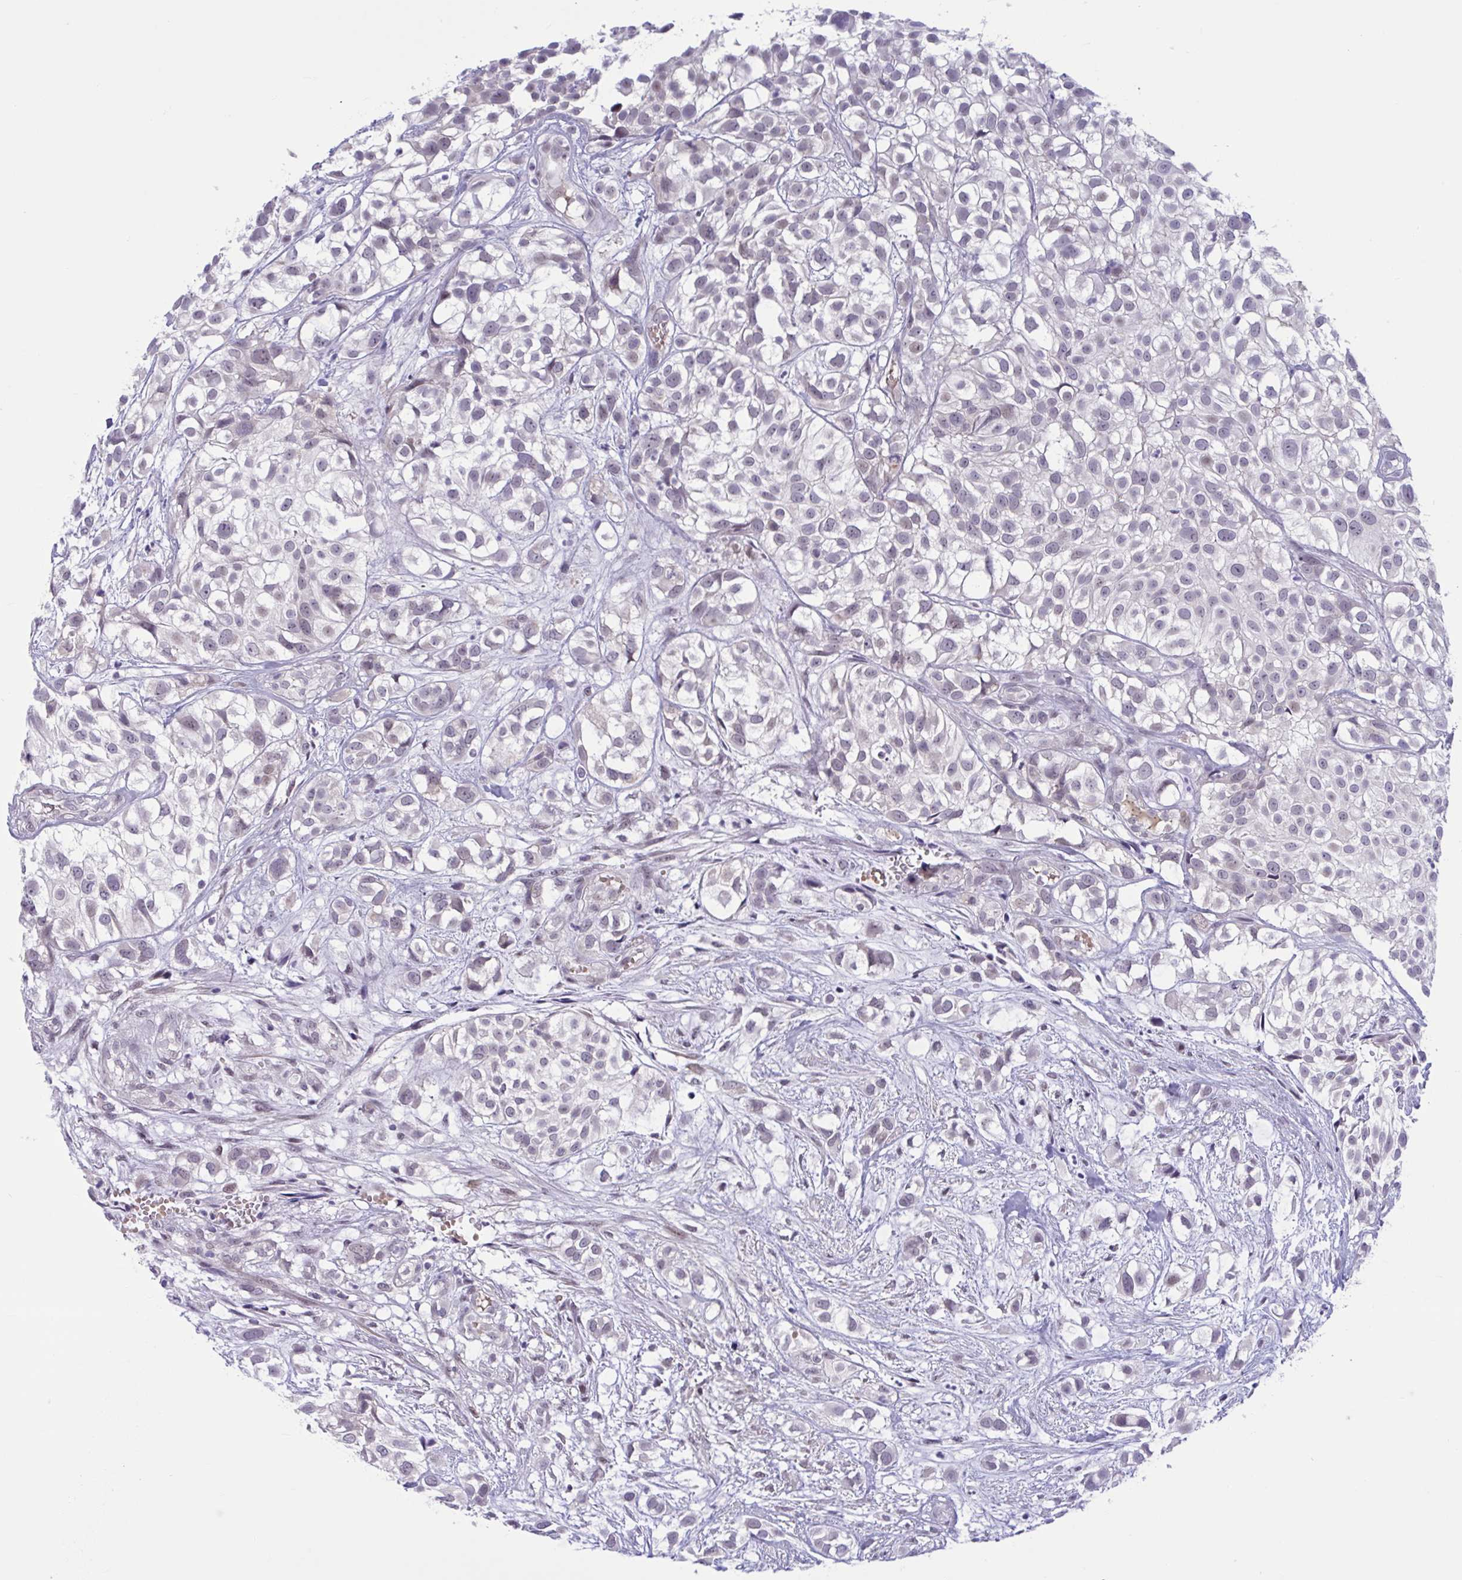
{"staining": {"intensity": "negative", "quantity": "none", "location": "none"}, "tissue": "urothelial cancer", "cell_type": "Tumor cells", "image_type": "cancer", "snomed": [{"axis": "morphology", "description": "Urothelial carcinoma, High grade"}, {"axis": "topography", "description": "Urinary bladder"}], "caption": "This image is of urothelial cancer stained with IHC to label a protein in brown with the nuclei are counter-stained blue. There is no positivity in tumor cells.", "gene": "CNGB3", "patient": {"sex": "male", "age": 56}}